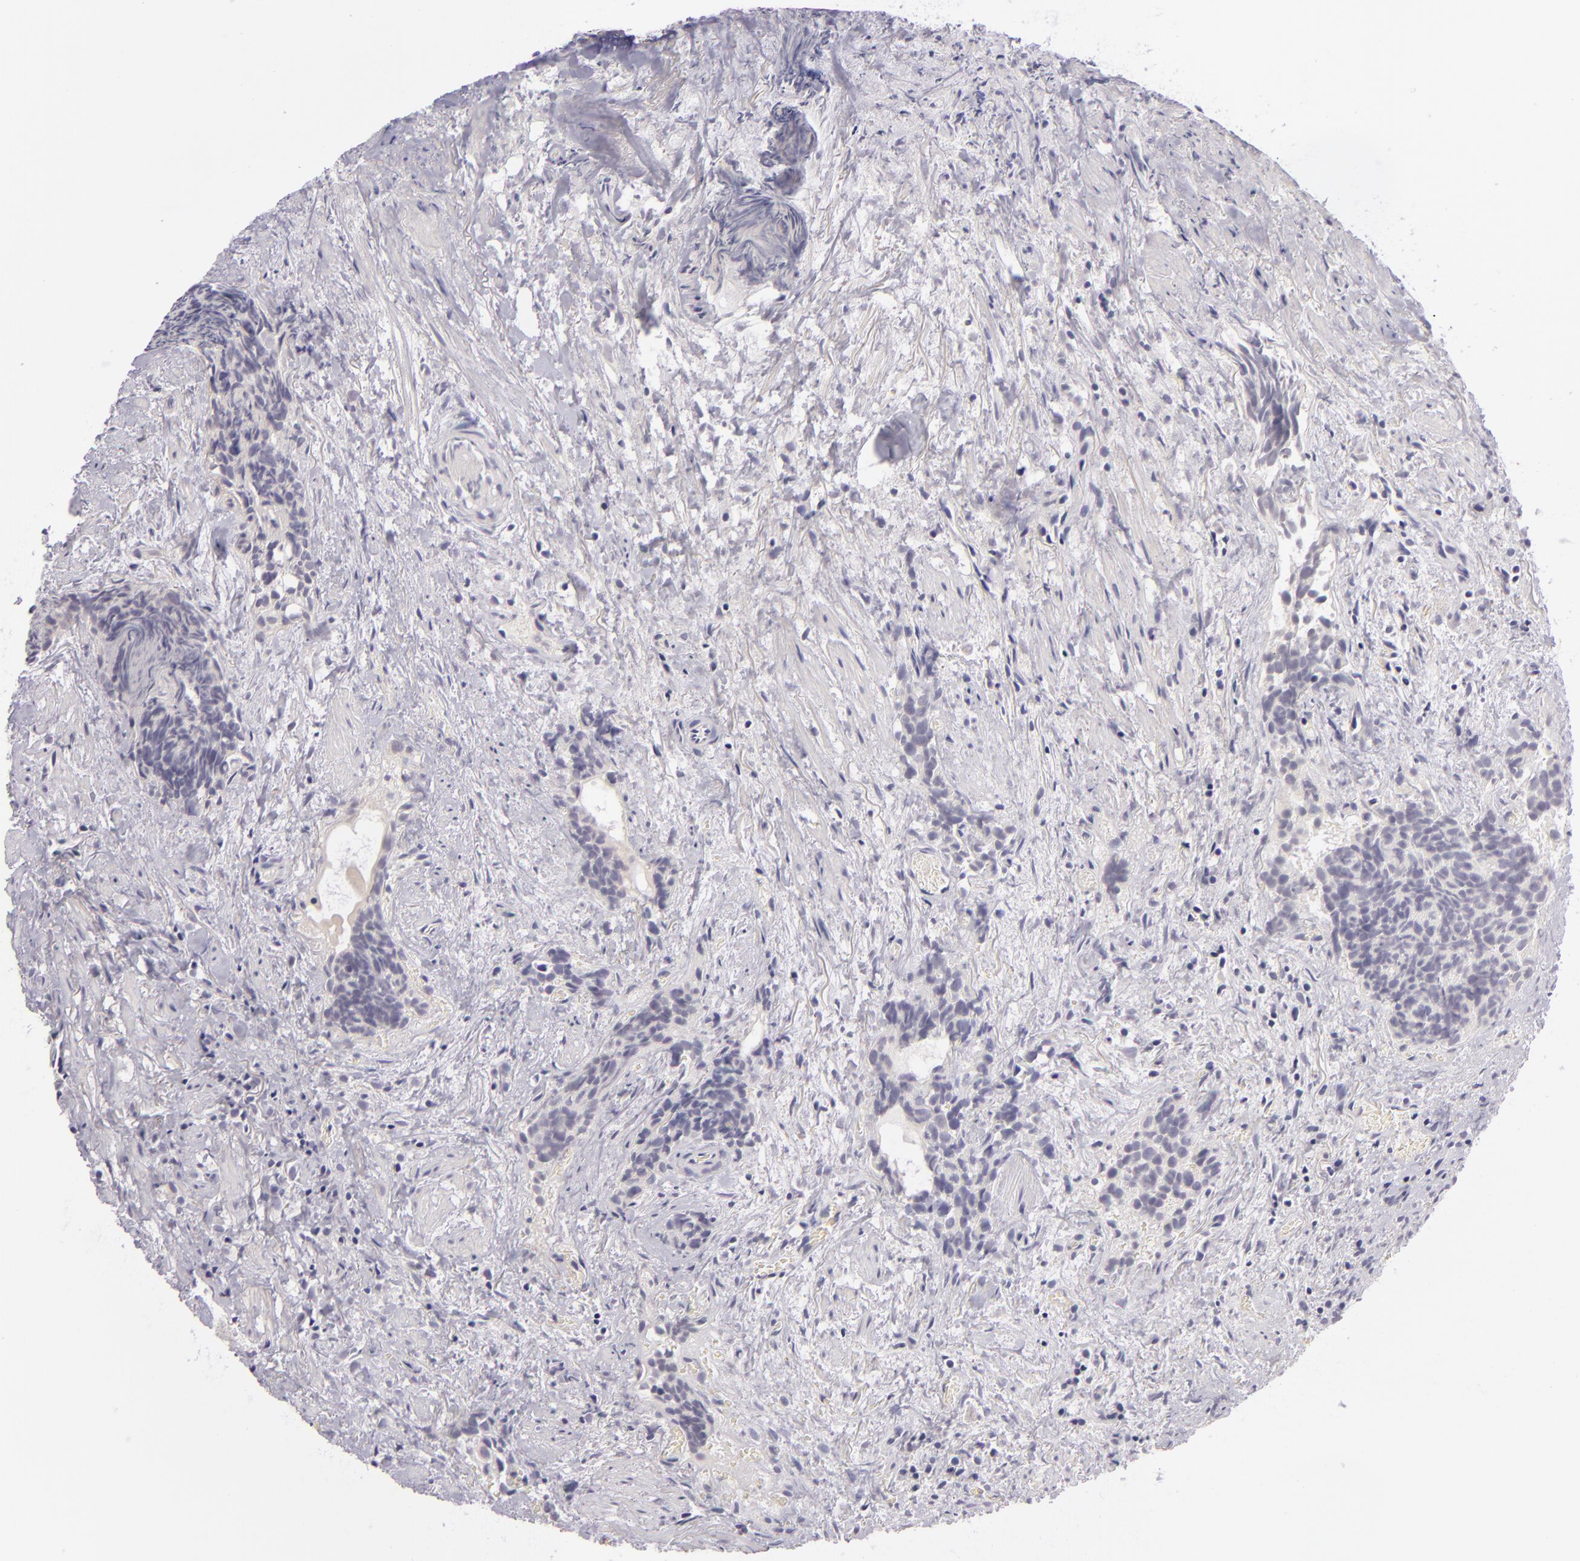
{"staining": {"intensity": "negative", "quantity": "none", "location": "none"}, "tissue": "urothelial cancer", "cell_type": "Tumor cells", "image_type": "cancer", "snomed": [{"axis": "morphology", "description": "Urothelial carcinoma, High grade"}, {"axis": "topography", "description": "Urinary bladder"}], "caption": "A photomicrograph of urothelial cancer stained for a protein displays no brown staining in tumor cells.", "gene": "DAG1", "patient": {"sex": "female", "age": 78}}